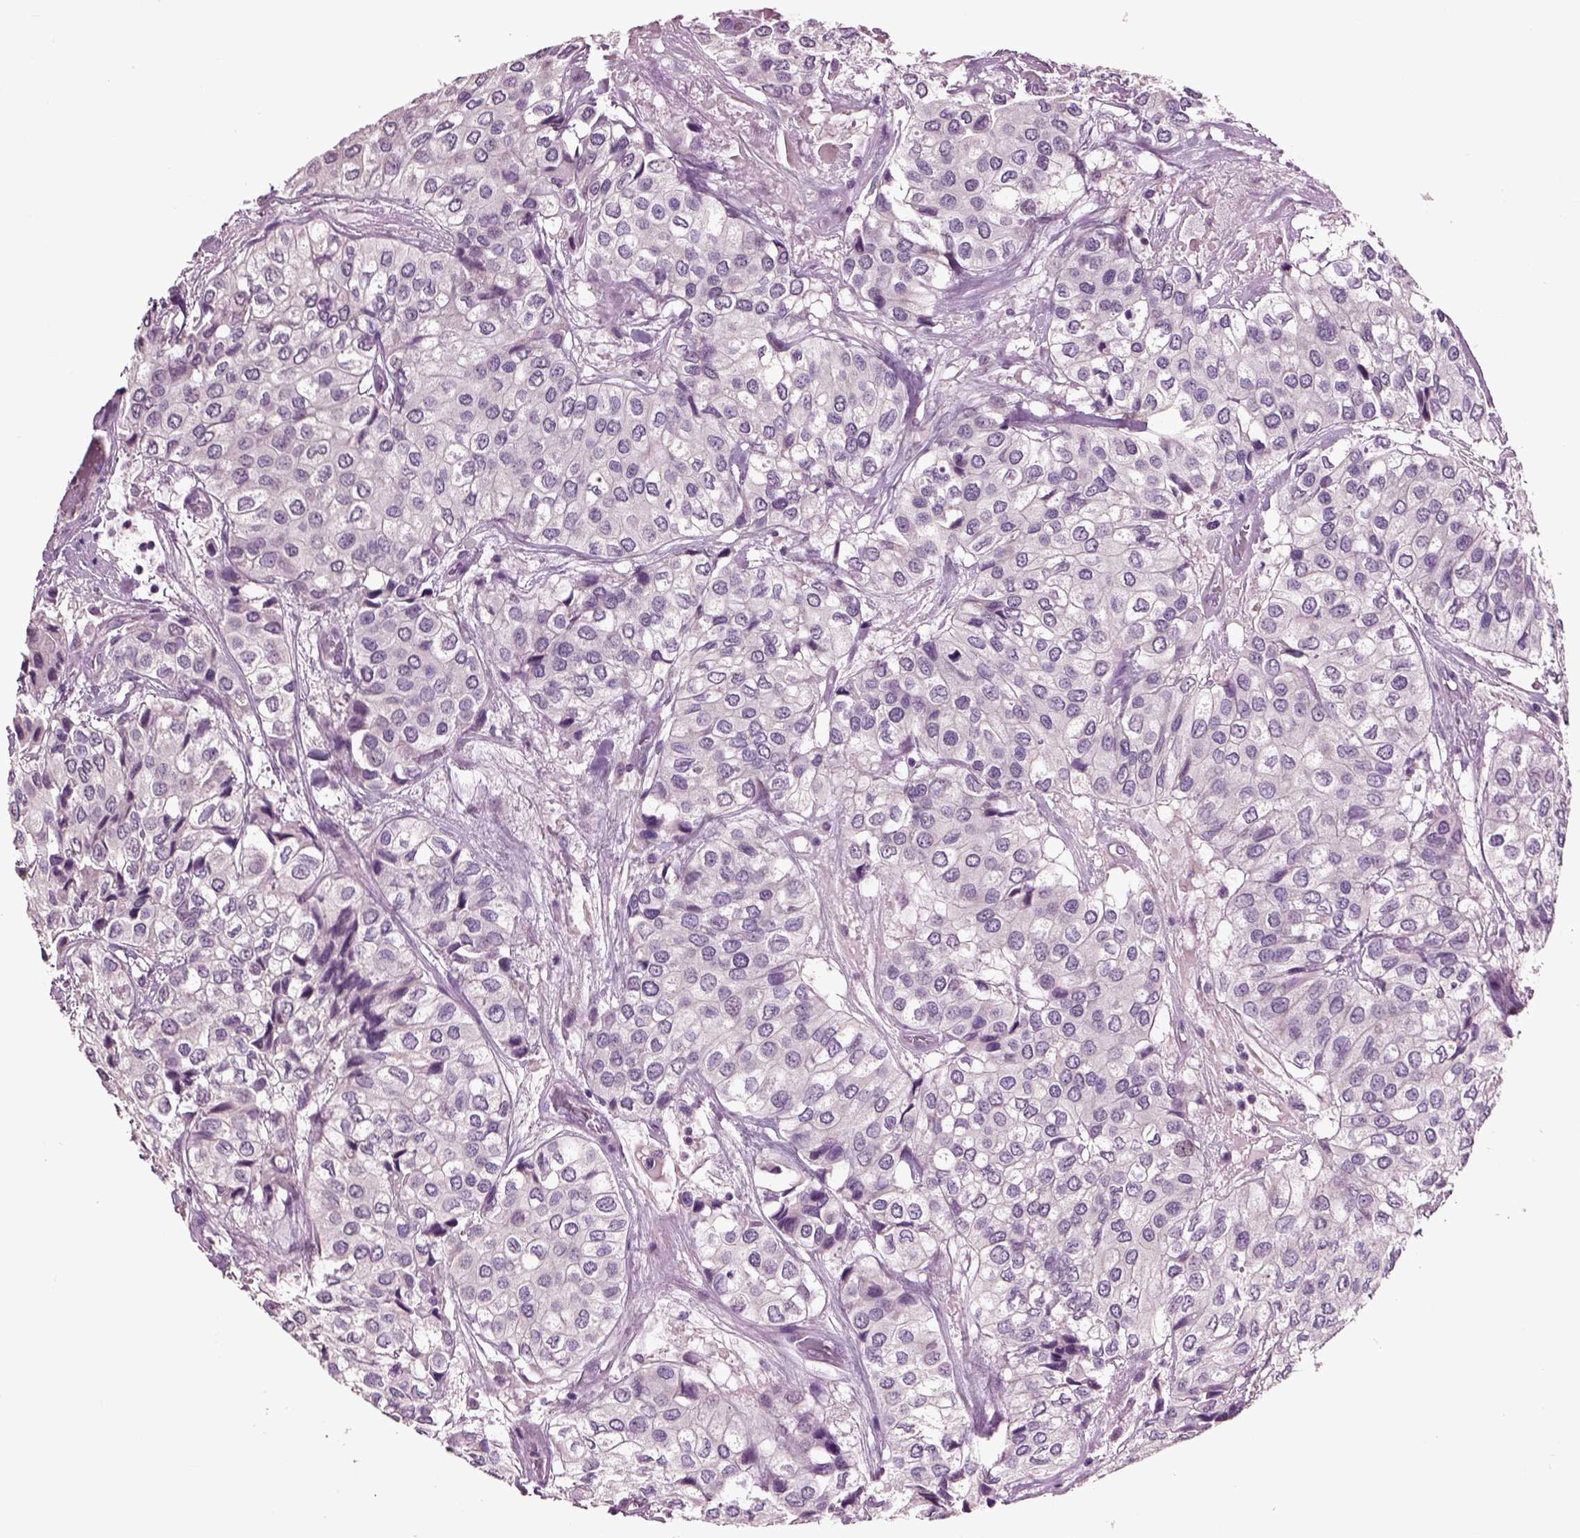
{"staining": {"intensity": "negative", "quantity": "none", "location": "none"}, "tissue": "urothelial cancer", "cell_type": "Tumor cells", "image_type": "cancer", "snomed": [{"axis": "morphology", "description": "Urothelial carcinoma, High grade"}, {"axis": "topography", "description": "Urinary bladder"}], "caption": "High power microscopy photomicrograph of an IHC histopathology image of urothelial carcinoma (high-grade), revealing no significant expression in tumor cells.", "gene": "CRHR1", "patient": {"sex": "male", "age": 73}}